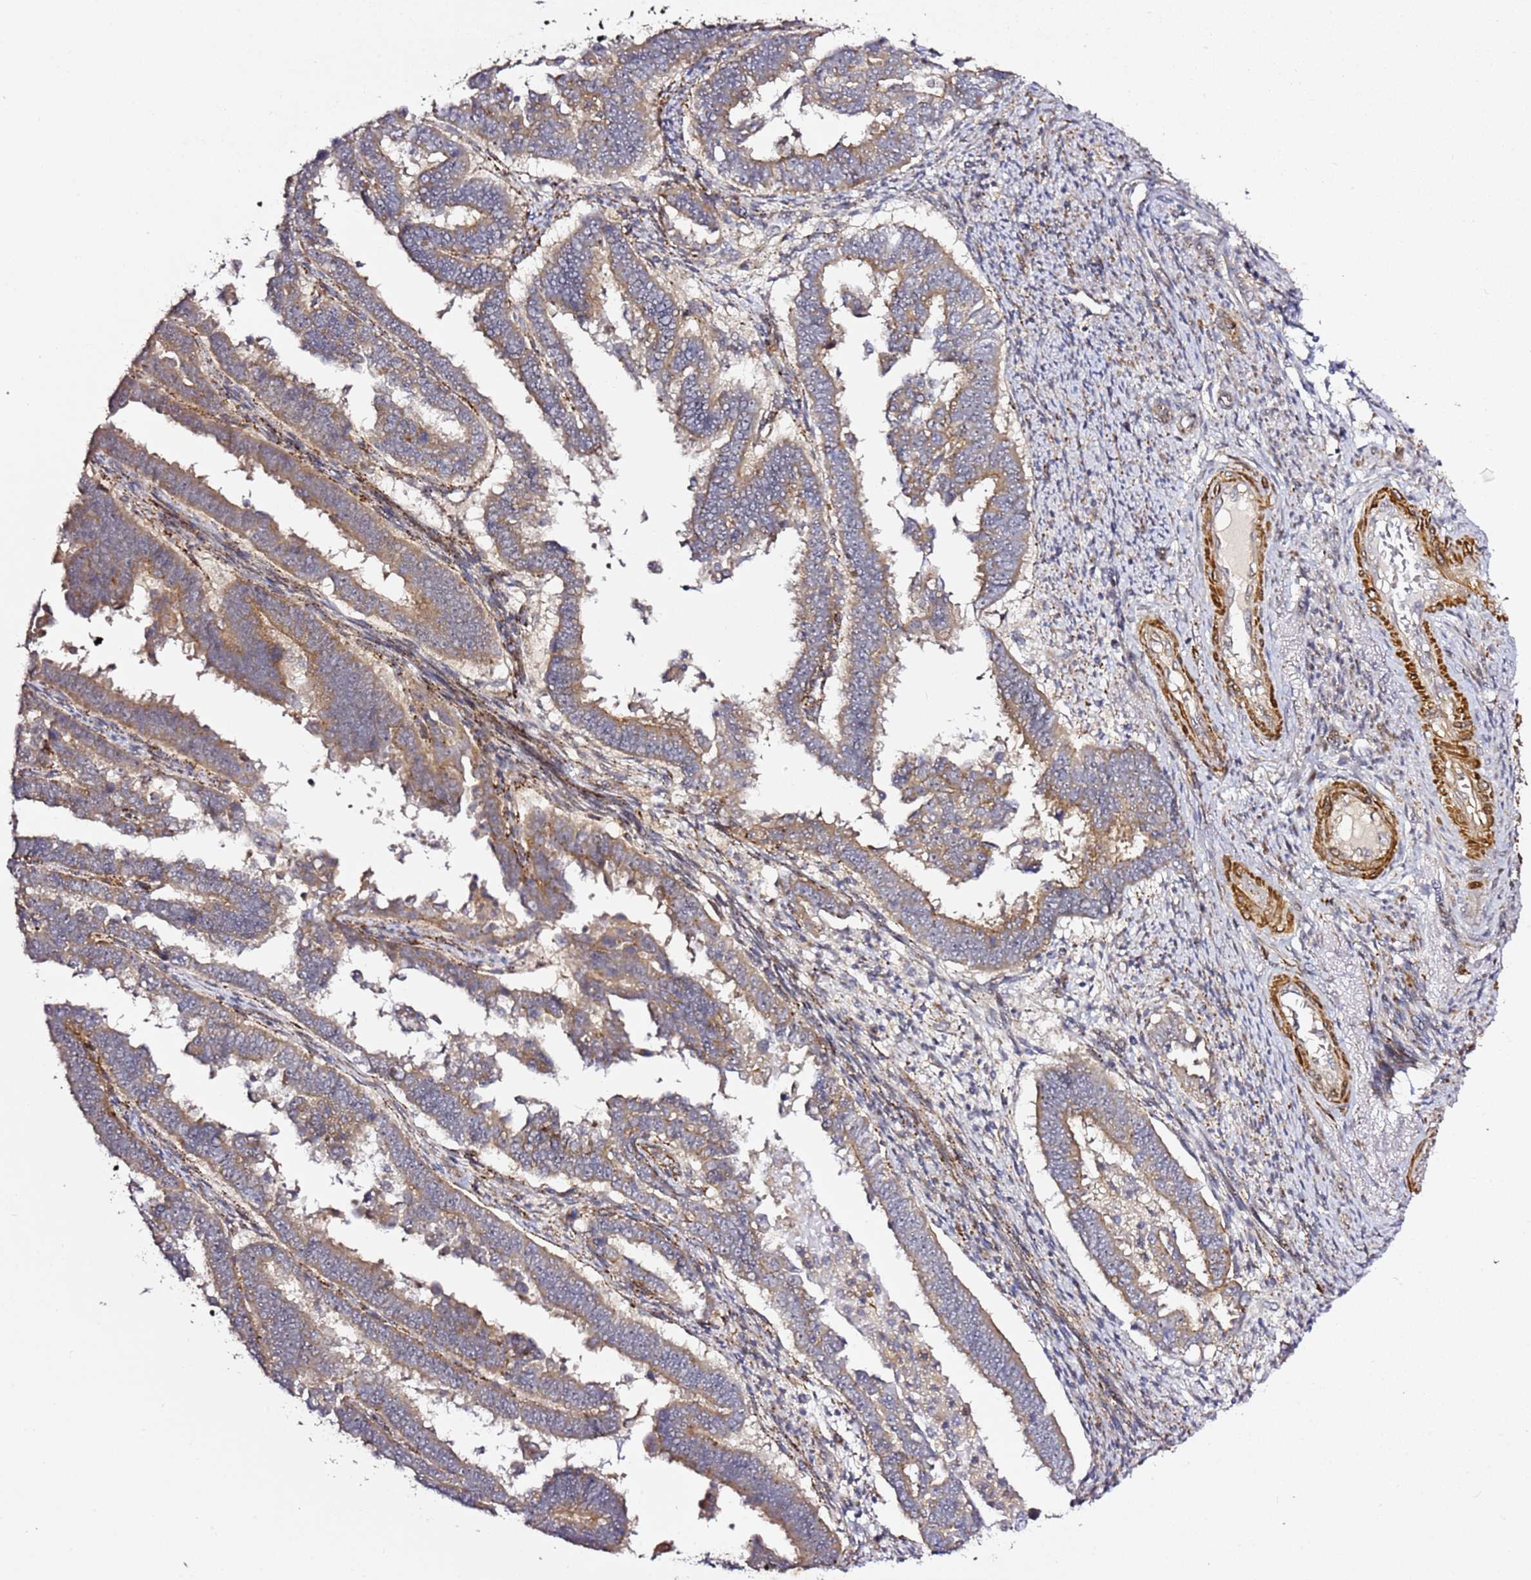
{"staining": {"intensity": "moderate", "quantity": ">75%", "location": "cytoplasmic/membranous"}, "tissue": "endometrial cancer", "cell_type": "Tumor cells", "image_type": "cancer", "snomed": [{"axis": "morphology", "description": "Adenocarcinoma, NOS"}, {"axis": "topography", "description": "Endometrium"}], "caption": "Protein expression analysis of human endometrial adenocarcinoma reveals moderate cytoplasmic/membranous positivity in approximately >75% of tumor cells. The staining was performed using DAB to visualize the protein expression in brown, while the nuclei were stained in blue with hematoxylin (Magnification: 20x).", "gene": "PVRIG", "patient": {"sex": "female", "age": 75}}